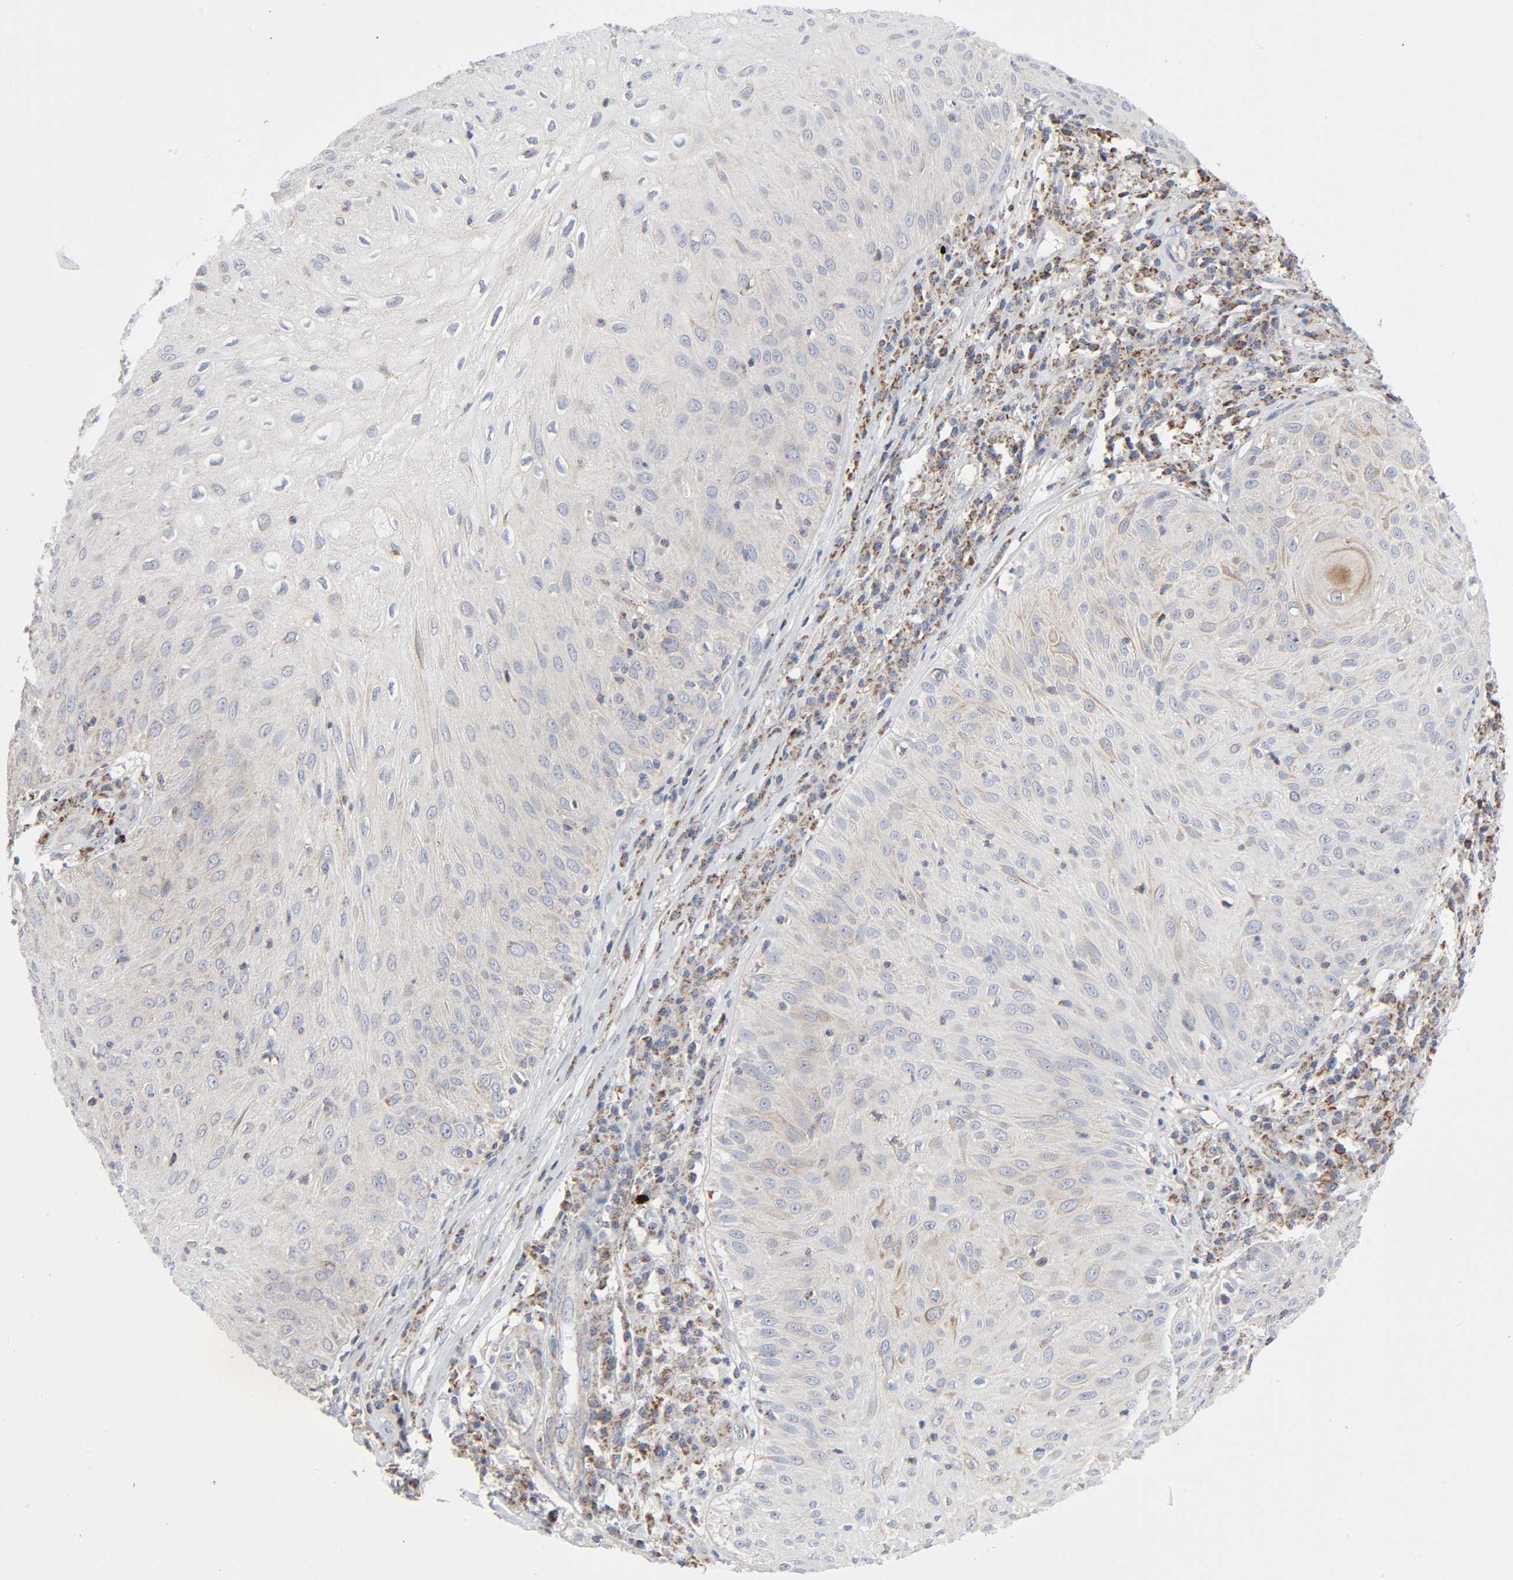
{"staining": {"intensity": "weak", "quantity": "<25%", "location": "cytoplasmic/membranous"}, "tissue": "skin cancer", "cell_type": "Tumor cells", "image_type": "cancer", "snomed": [{"axis": "morphology", "description": "Squamous cell carcinoma, NOS"}, {"axis": "topography", "description": "Skin"}], "caption": "This is an immunohistochemistry (IHC) photomicrograph of skin cancer. There is no expression in tumor cells.", "gene": "SYT16", "patient": {"sex": "male", "age": 65}}